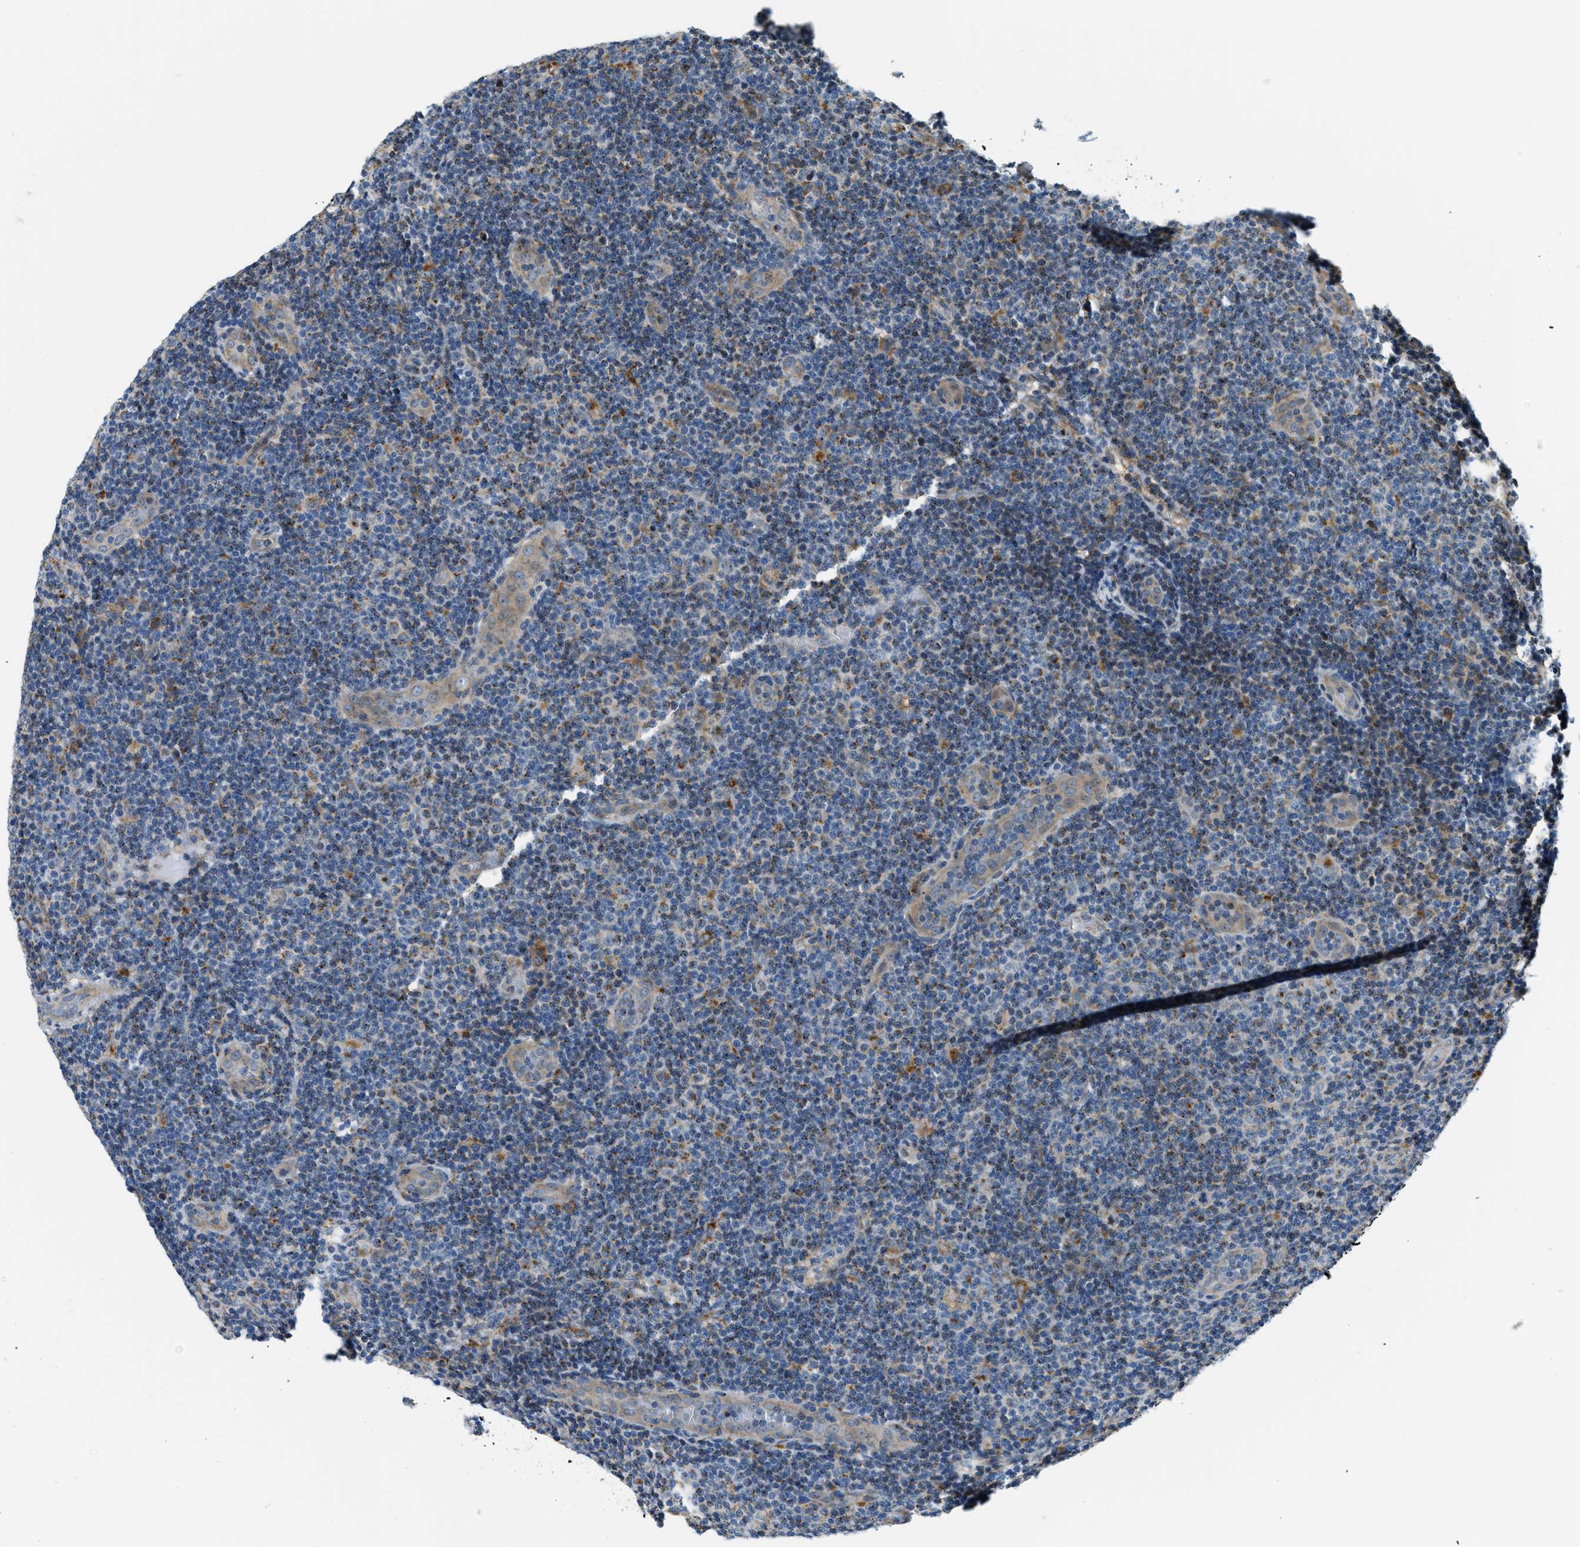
{"staining": {"intensity": "weak", "quantity": "25%-75%", "location": "cytoplasmic/membranous"}, "tissue": "lymphoma", "cell_type": "Tumor cells", "image_type": "cancer", "snomed": [{"axis": "morphology", "description": "Malignant lymphoma, non-Hodgkin's type, Low grade"}, {"axis": "topography", "description": "Lymph node"}], "caption": "Immunohistochemical staining of human lymphoma displays low levels of weak cytoplasmic/membranous protein staining in approximately 25%-75% of tumor cells. Immunohistochemistry stains the protein in brown and the nuclei are stained blue.", "gene": "STARD3NL", "patient": {"sex": "male", "age": 83}}